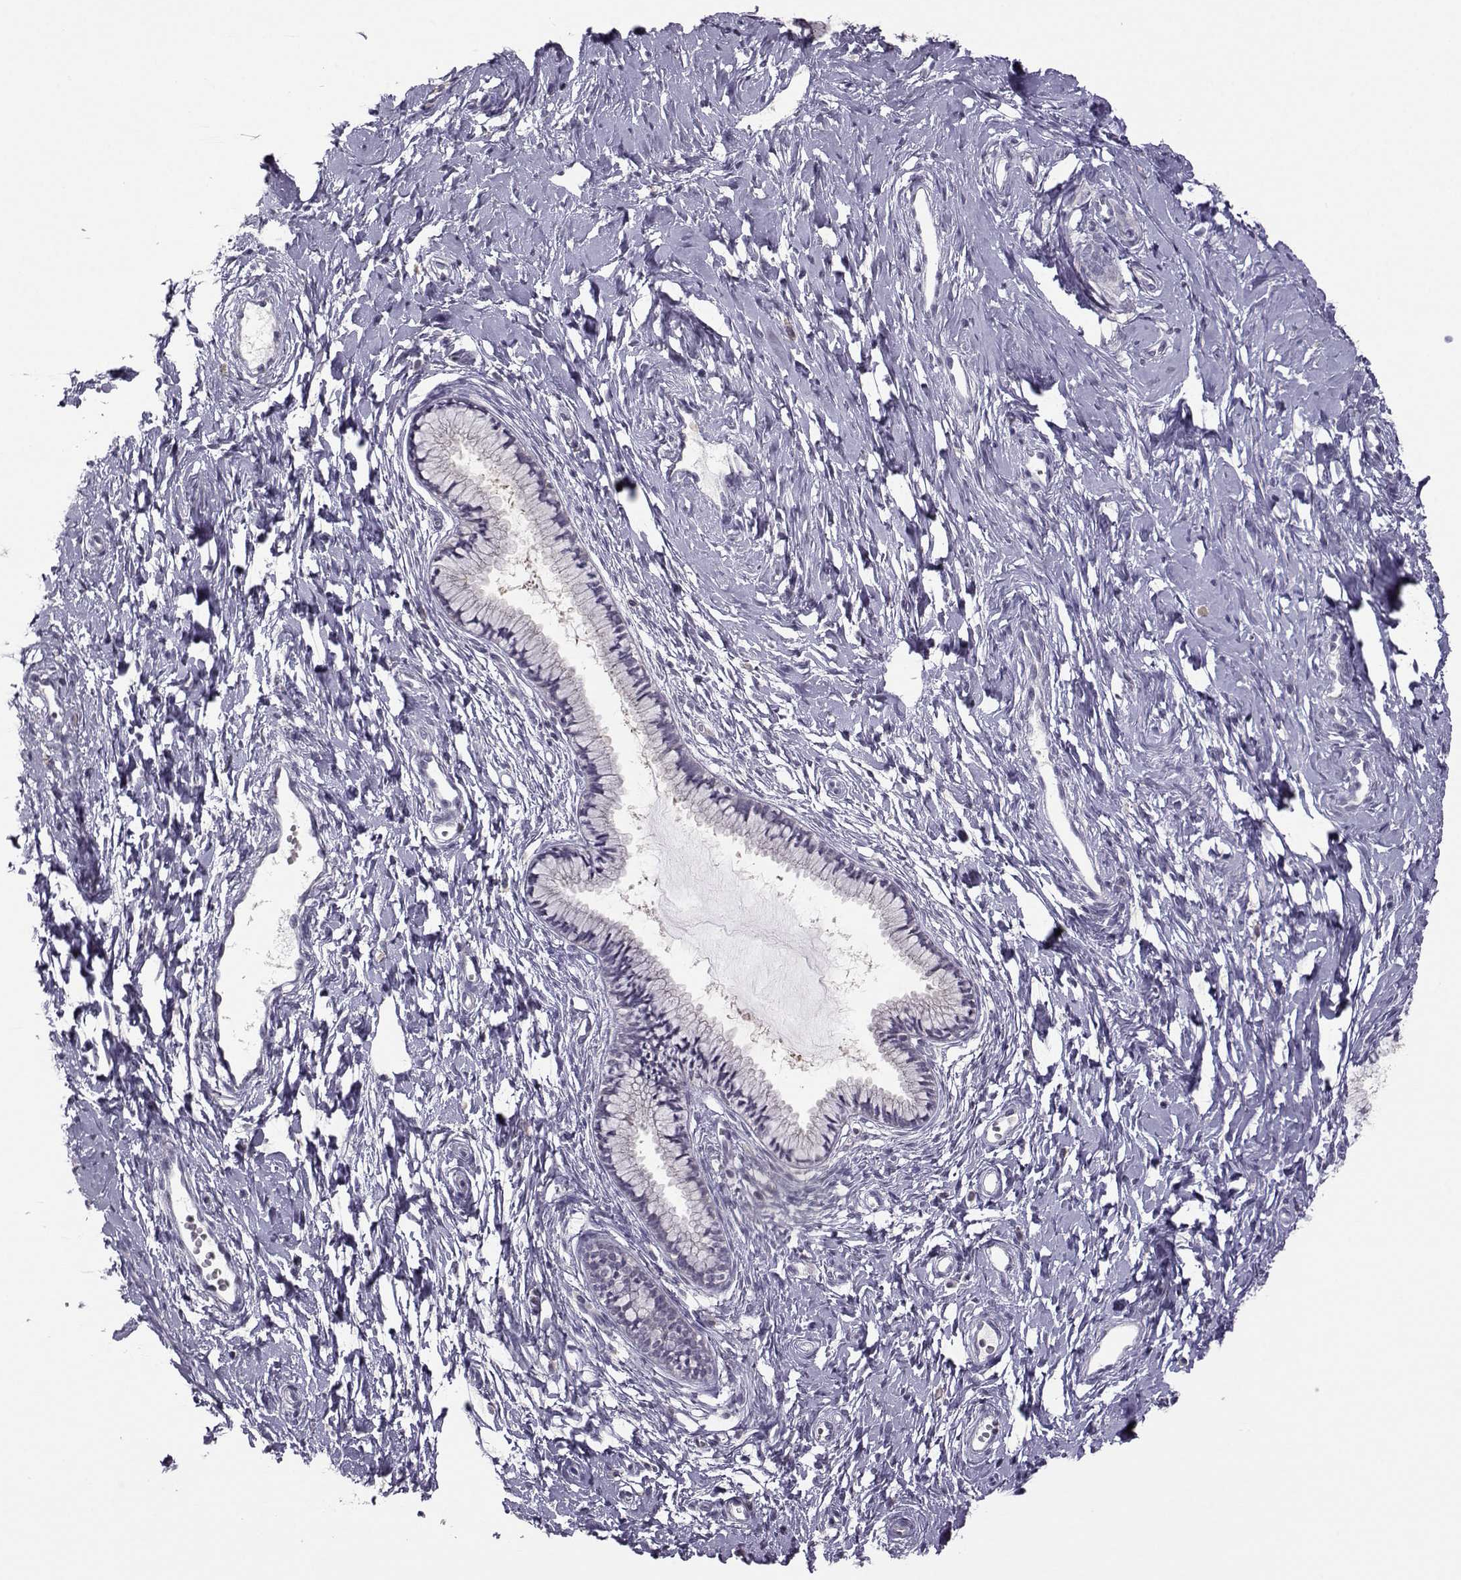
{"staining": {"intensity": "negative", "quantity": "none", "location": "none"}, "tissue": "cervix", "cell_type": "Glandular cells", "image_type": "normal", "snomed": [{"axis": "morphology", "description": "Normal tissue, NOS"}, {"axis": "topography", "description": "Cervix"}], "caption": "Human cervix stained for a protein using immunohistochemistry (IHC) shows no staining in glandular cells.", "gene": "FCAMR", "patient": {"sex": "female", "age": 40}}